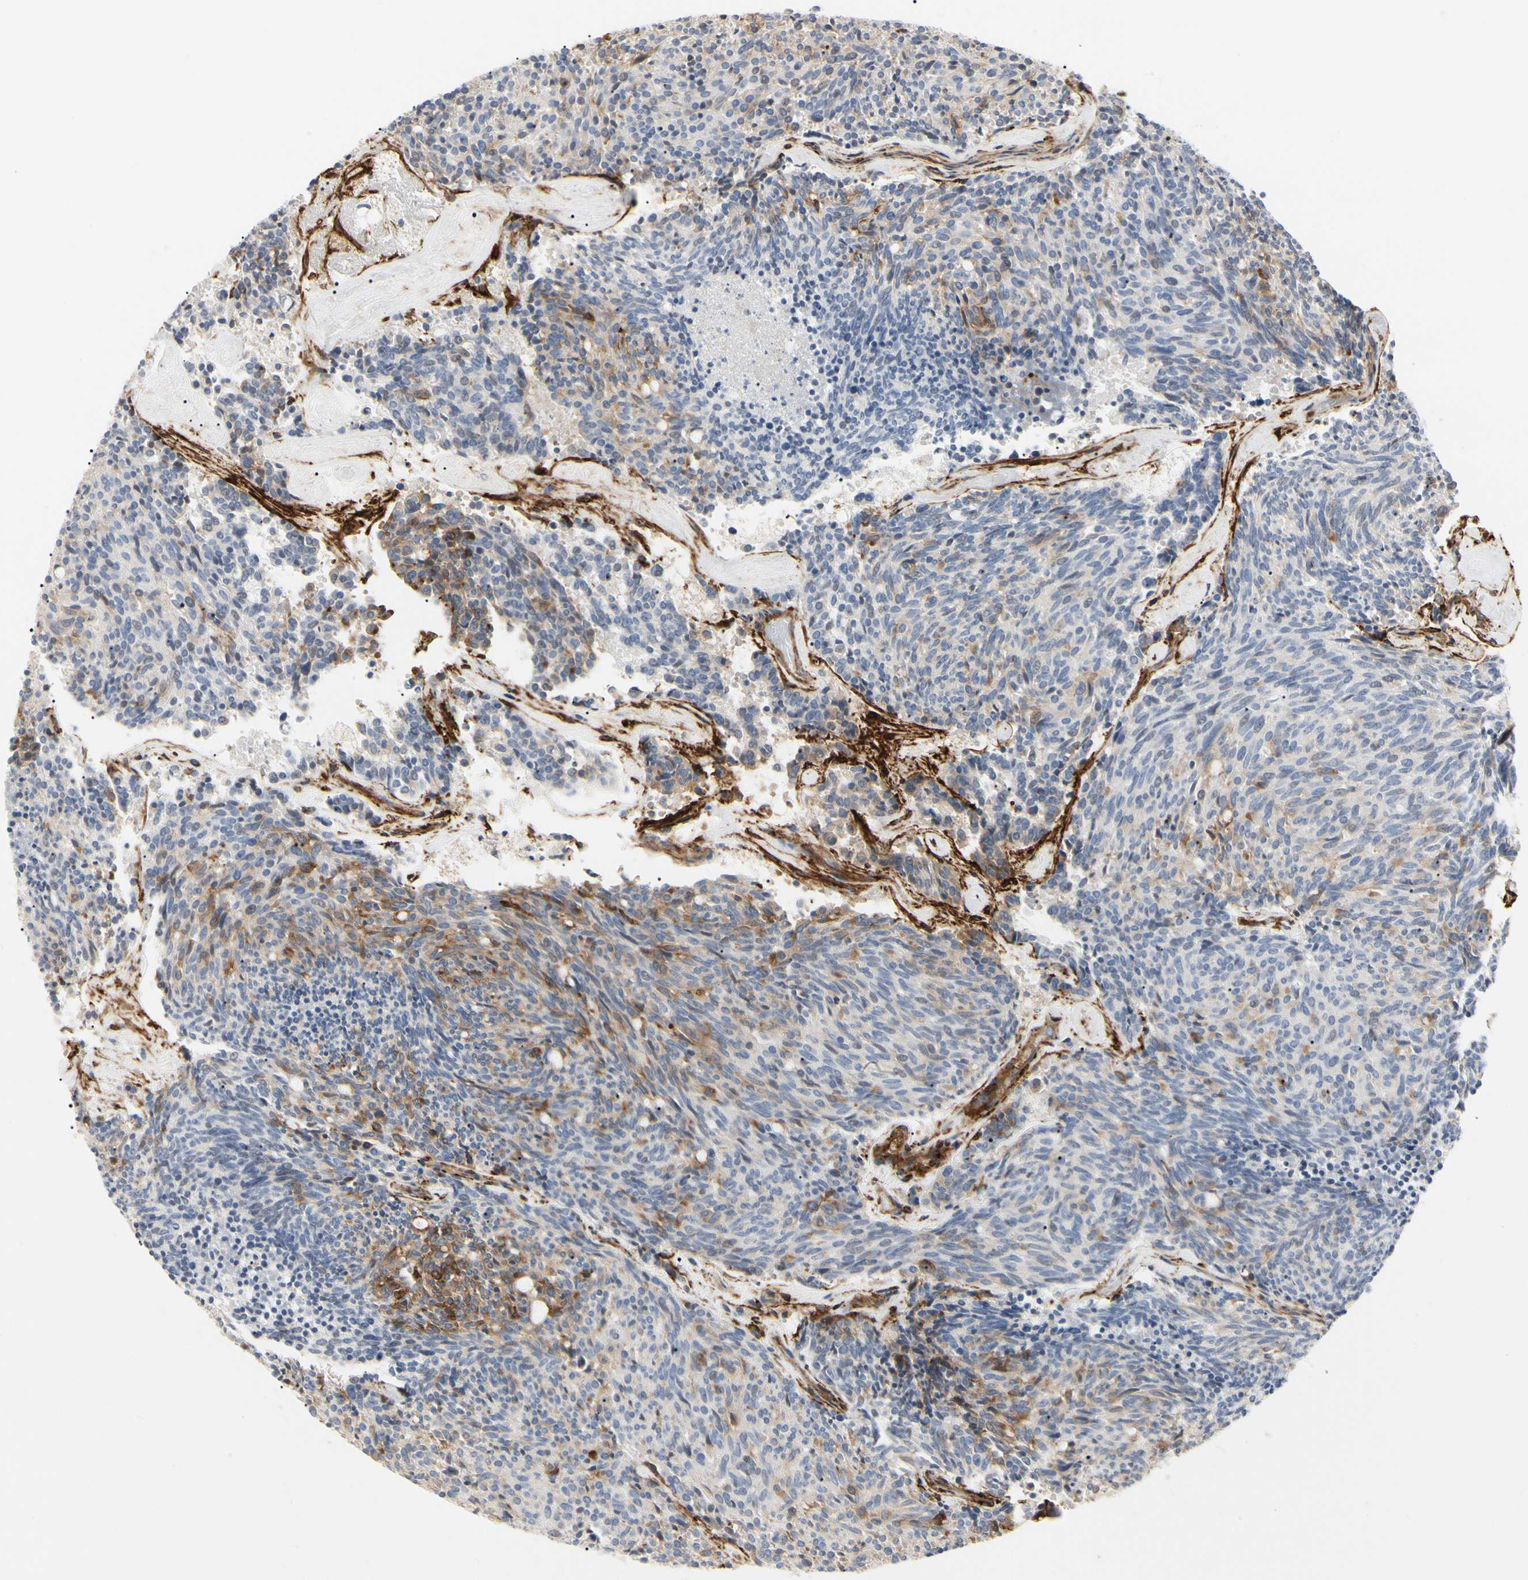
{"staining": {"intensity": "moderate", "quantity": "<25%", "location": "cytoplasmic/membranous"}, "tissue": "carcinoid", "cell_type": "Tumor cells", "image_type": "cancer", "snomed": [{"axis": "morphology", "description": "Carcinoid, malignant, NOS"}, {"axis": "topography", "description": "Pancreas"}], "caption": "Immunohistochemical staining of human malignant carcinoid displays low levels of moderate cytoplasmic/membranous protein staining in about <25% of tumor cells. Using DAB (3,3'-diaminobenzidine) (brown) and hematoxylin (blue) stains, captured at high magnification using brightfield microscopy.", "gene": "GGT5", "patient": {"sex": "female", "age": 54}}